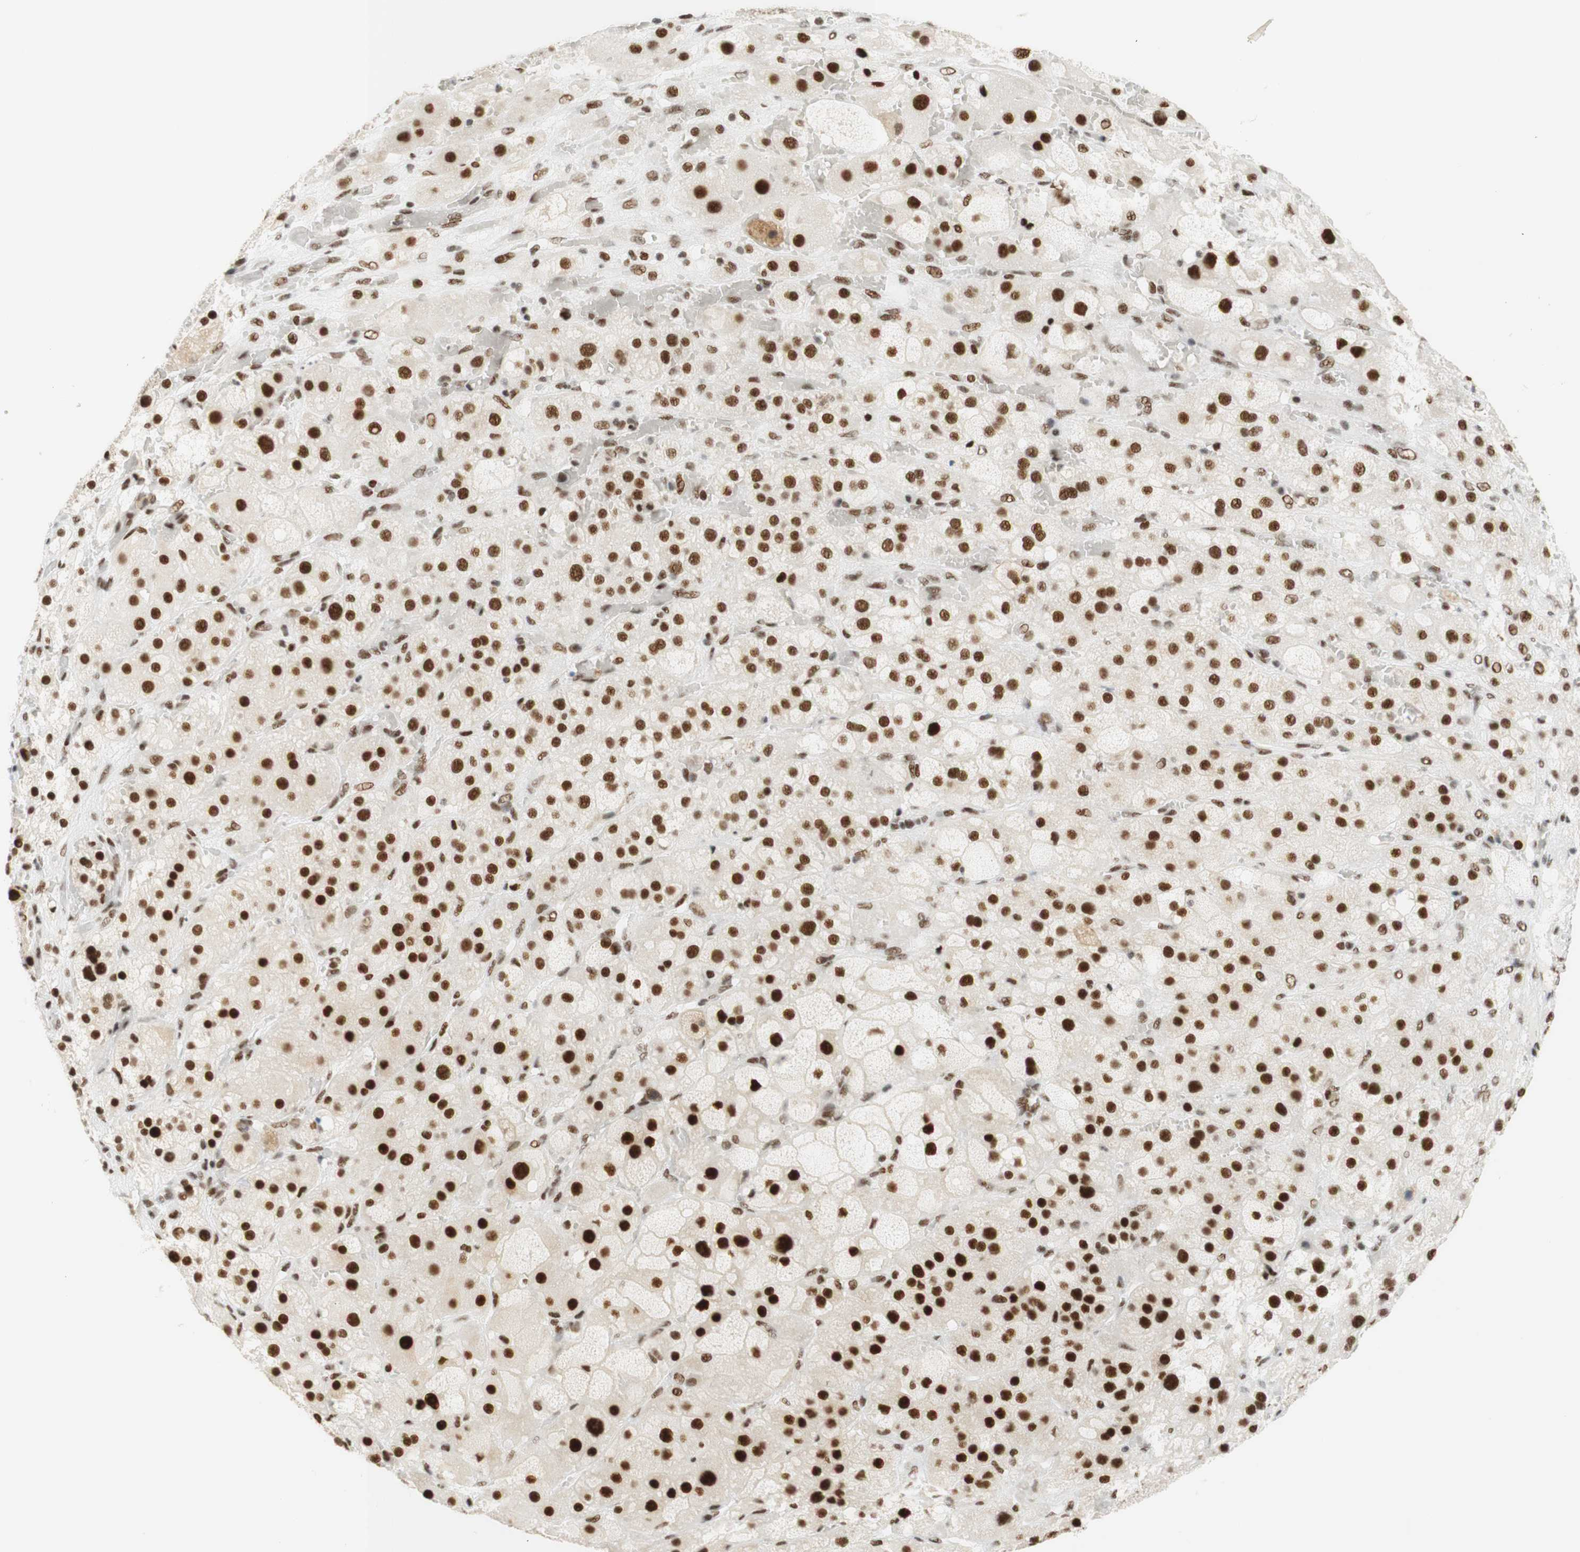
{"staining": {"intensity": "strong", "quantity": ">75%", "location": "nuclear"}, "tissue": "adrenal gland", "cell_type": "Glandular cells", "image_type": "normal", "snomed": [{"axis": "morphology", "description": "Normal tissue, NOS"}, {"axis": "topography", "description": "Adrenal gland"}], "caption": "Human adrenal gland stained with a brown dye exhibits strong nuclear positive expression in approximately >75% of glandular cells.", "gene": "RNF20", "patient": {"sex": "female", "age": 47}}